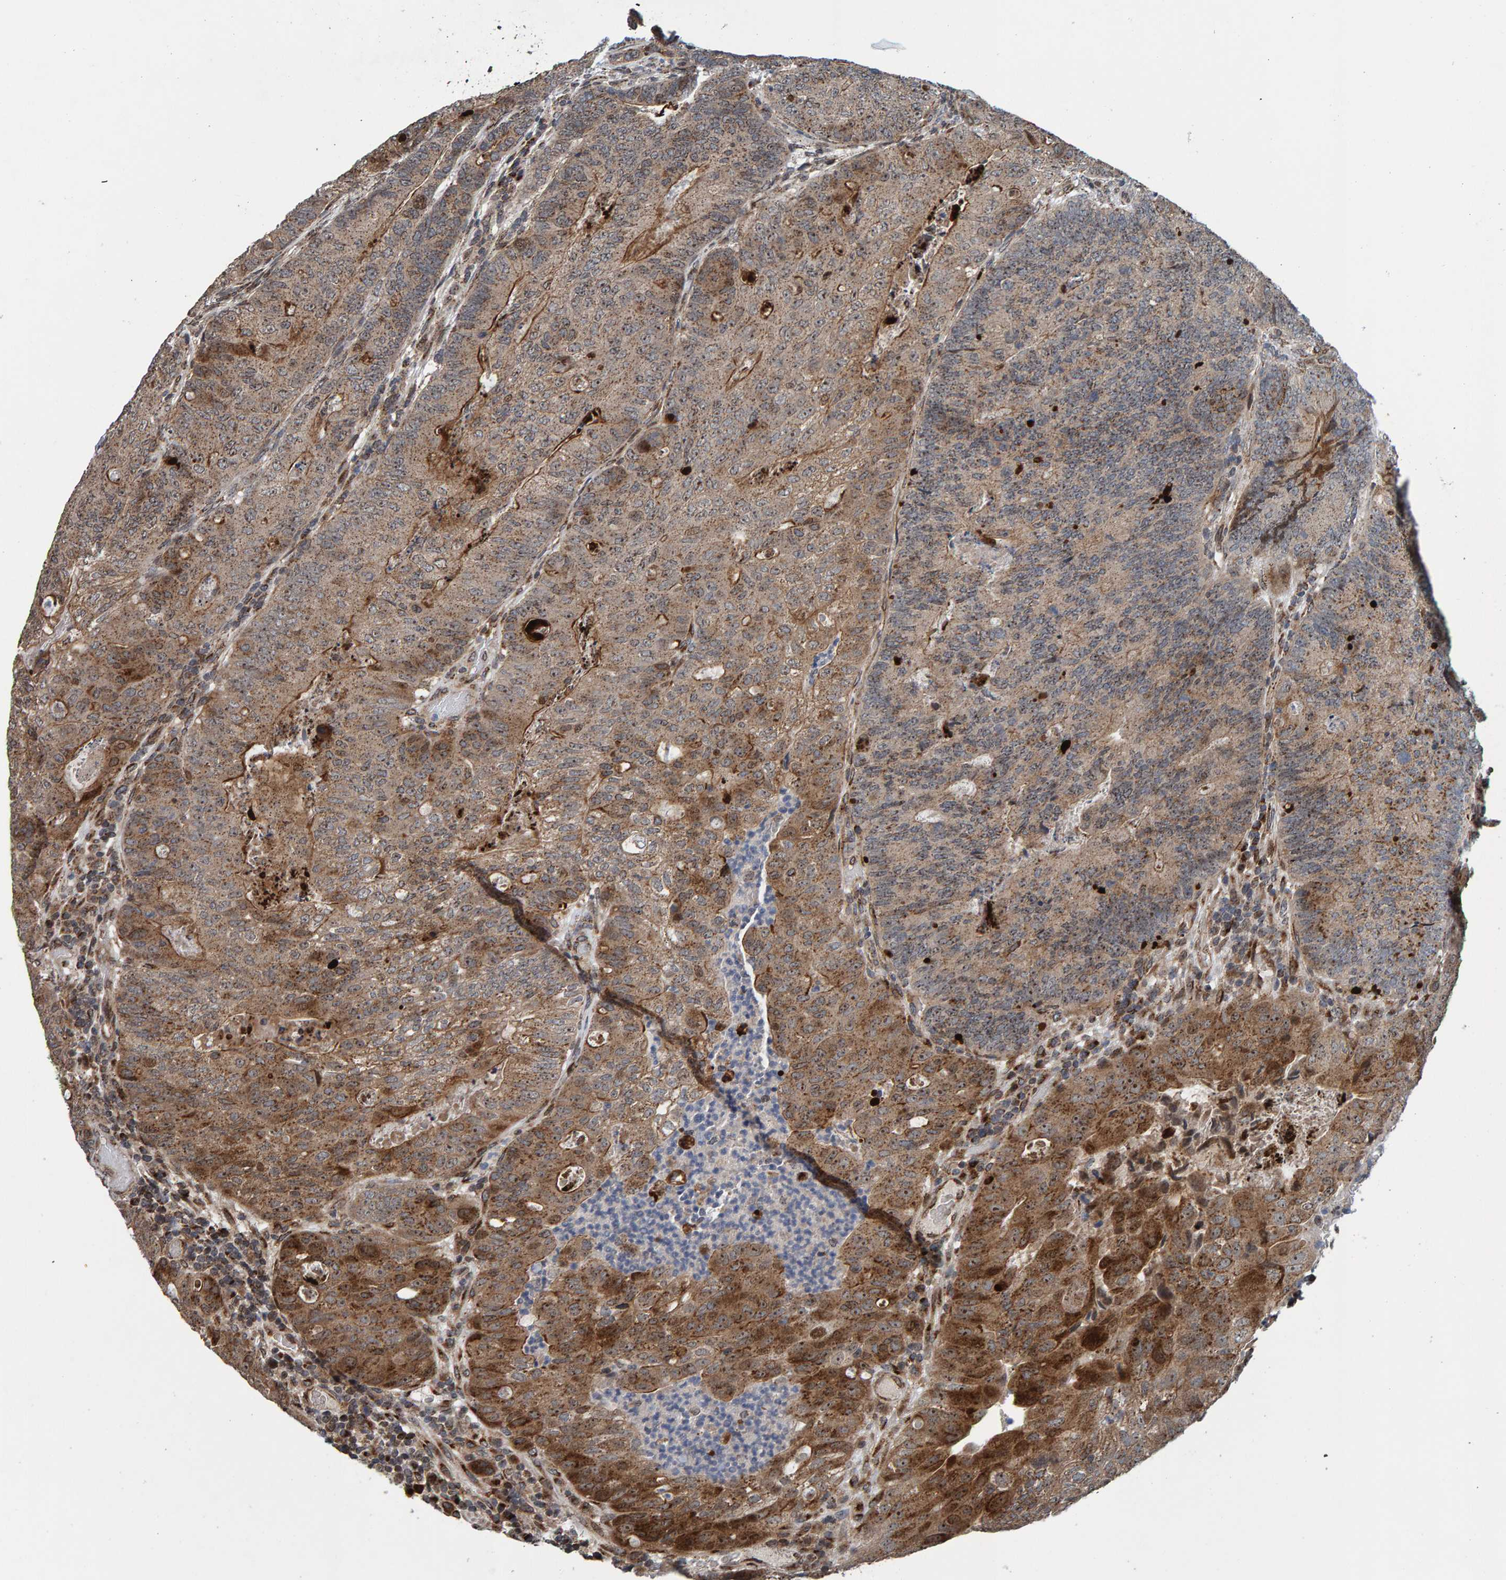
{"staining": {"intensity": "moderate", "quantity": "25%-75%", "location": "cytoplasmic/membranous,nuclear"}, "tissue": "colorectal cancer", "cell_type": "Tumor cells", "image_type": "cancer", "snomed": [{"axis": "morphology", "description": "Adenocarcinoma, NOS"}, {"axis": "topography", "description": "Colon"}], "caption": "Brown immunohistochemical staining in adenocarcinoma (colorectal) demonstrates moderate cytoplasmic/membranous and nuclear positivity in about 25%-75% of tumor cells. (DAB (3,3'-diaminobenzidine) IHC, brown staining for protein, blue staining for nuclei).", "gene": "CCDC25", "patient": {"sex": "female", "age": 67}}